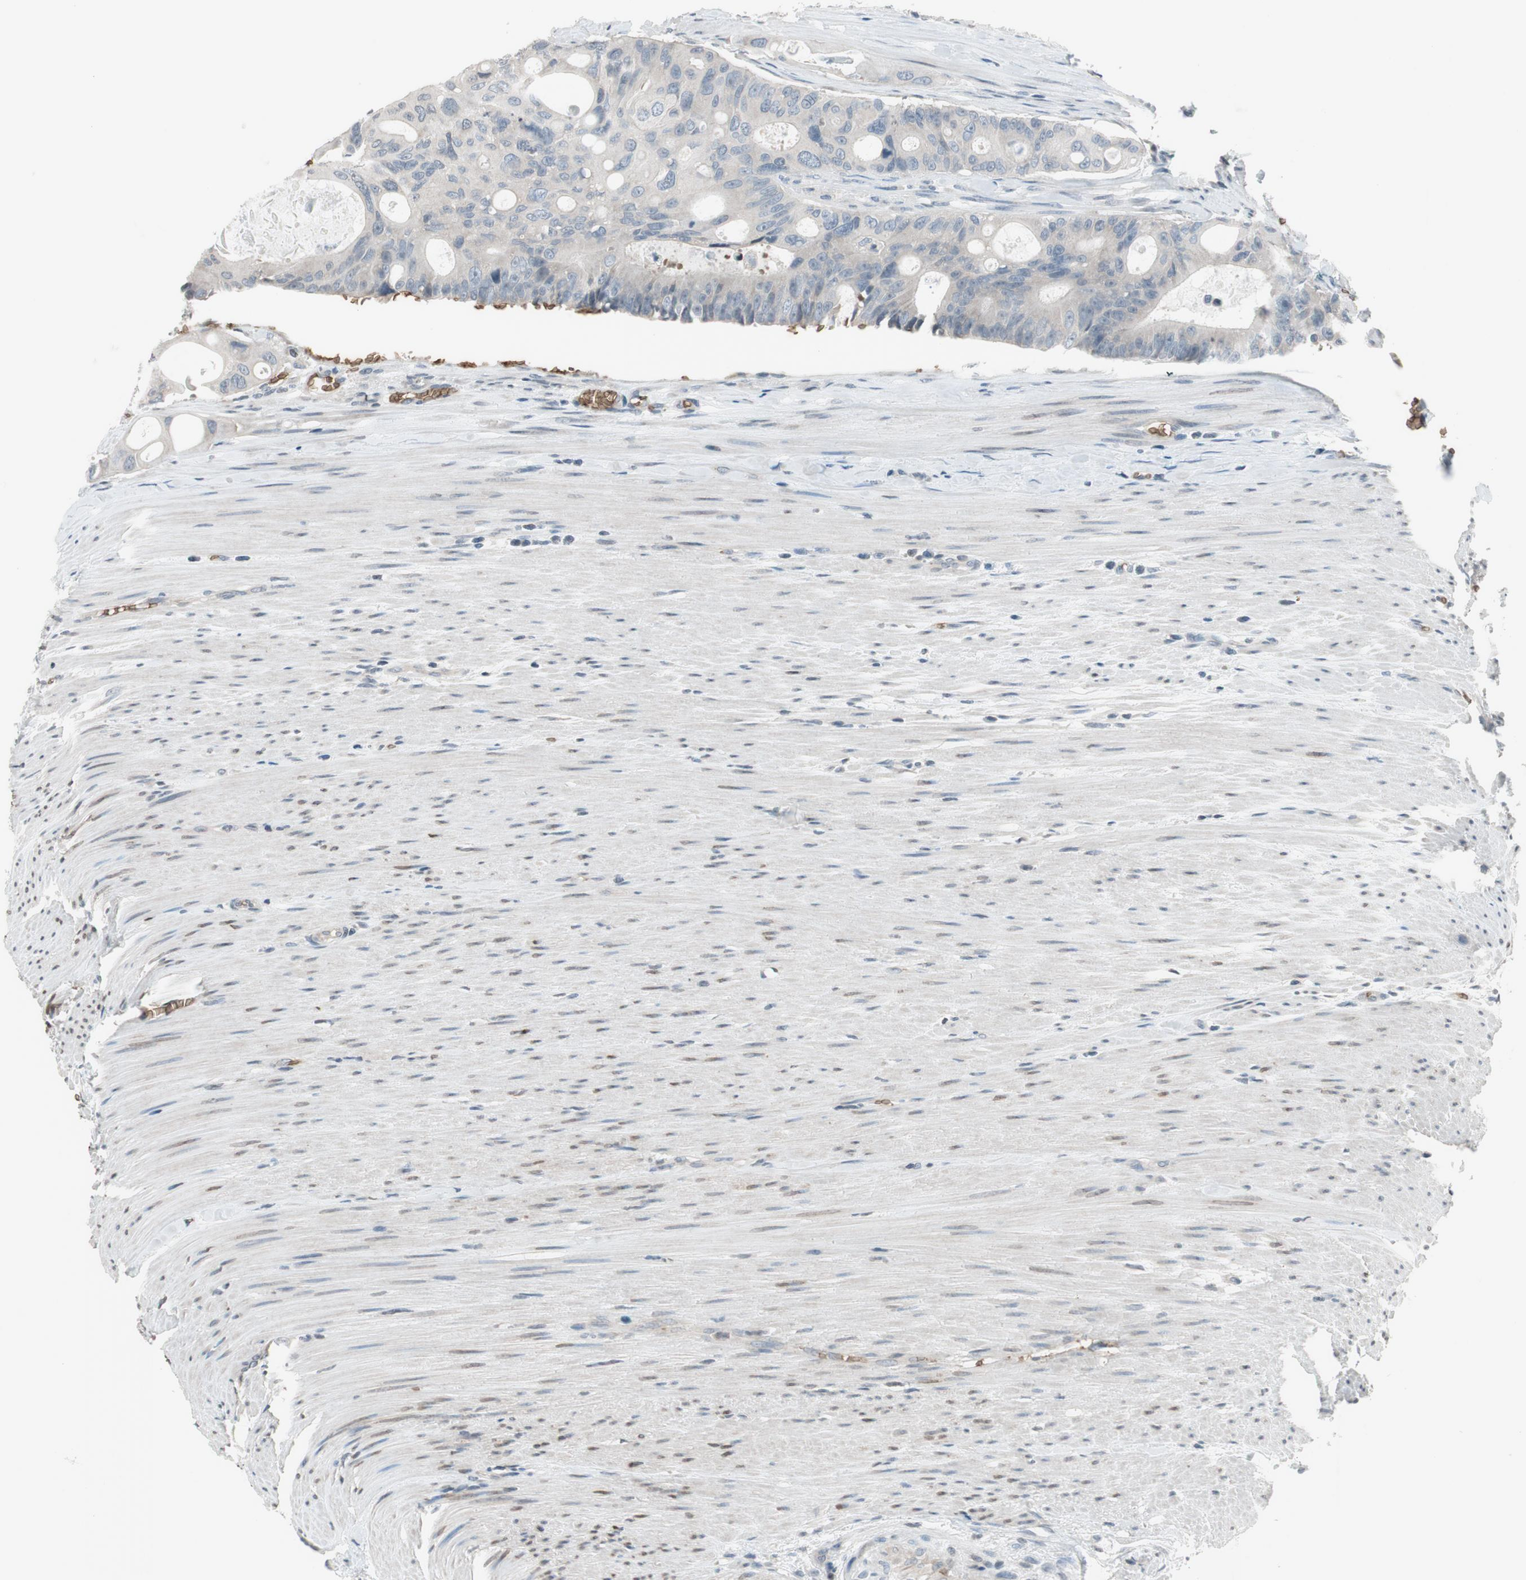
{"staining": {"intensity": "negative", "quantity": "none", "location": "none"}, "tissue": "colorectal cancer", "cell_type": "Tumor cells", "image_type": "cancer", "snomed": [{"axis": "morphology", "description": "Adenocarcinoma, NOS"}, {"axis": "topography", "description": "Colon"}], "caption": "DAB (3,3'-diaminobenzidine) immunohistochemical staining of human adenocarcinoma (colorectal) displays no significant positivity in tumor cells. (Brightfield microscopy of DAB (3,3'-diaminobenzidine) immunohistochemistry (IHC) at high magnification).", "gene": "GYPC", "patient": {"sex": "female", "age": 57}}